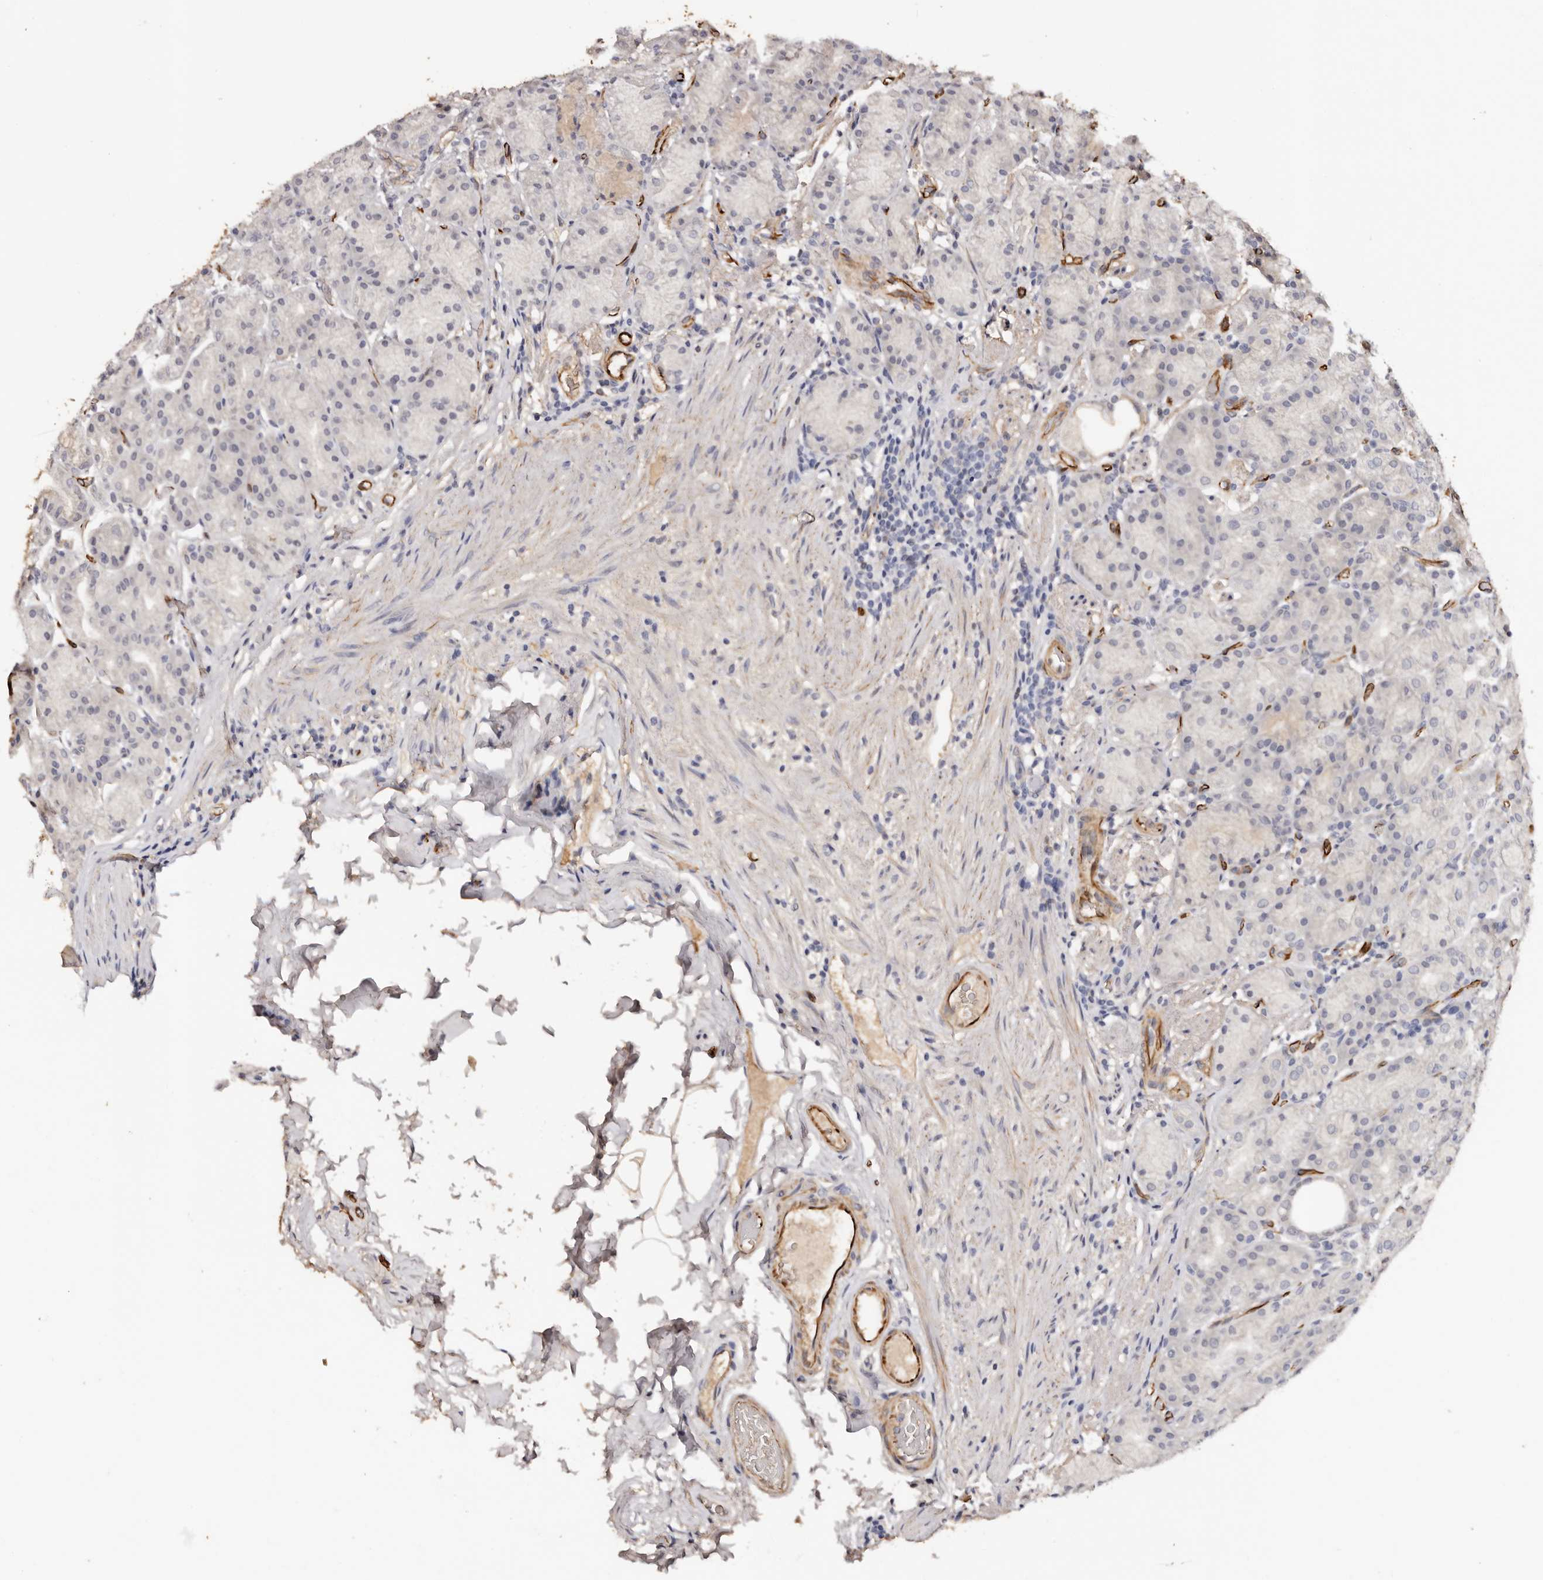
{"staining": {"intensity": "moderate", "quantity": "<25%", "location": "cytoplasmic/membranous"}, "tissue": "stomach", "cell_type": "Glandular cells", "image_type": "normal", "snomed": [{"axis": "morphology", "description": "Normal tissue, NOS"}, {"axis": "topography", "description": "Stomach, upper"}], "caption": "Protein positivity by immunohistochemistry exhibits moderate cytoplasmic/membranous positivity in about <25% of glandular cells in unremarkable stomach.", "gene": "ZNF557", "patient": {"sex": "male", "age": 68}}